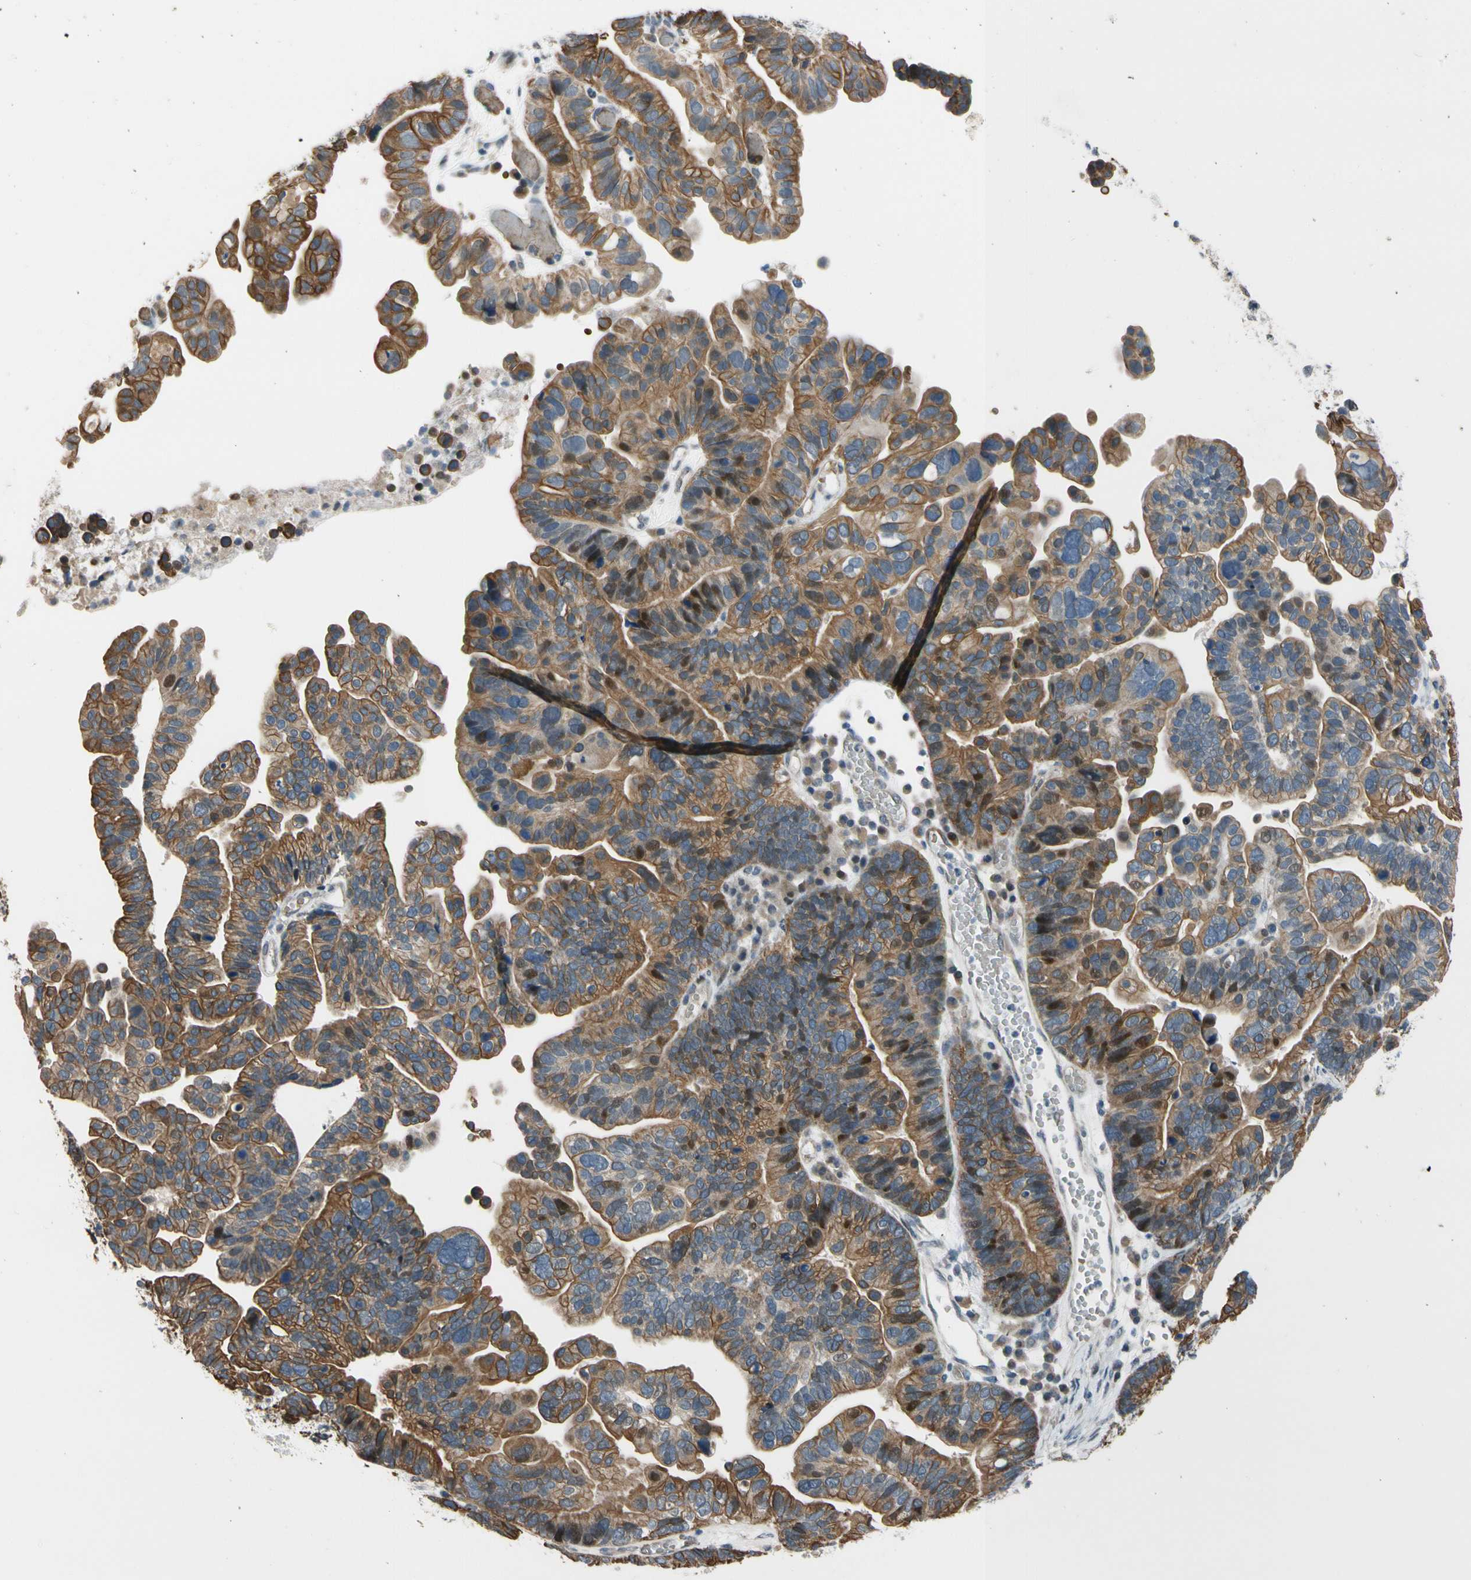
{"staining": {"intensity": "moderate", "quantity": ">75%", "location": "cytoplasmic/membranous,nuclear"}, "tissue": "ovarian cancer", "cell_type": "Tumor cells", "image_type": "cancer", "snomed": [{"axis": "morphology", "description": "Cystadenocarcinoma, serous, NOS"}, {"axis": "topography", "description": "Ovary"}], "caption": "Brown immunohistochemical staining in human ovarian serous cystadenocarcinoma reveals moderate cytoplasmic/membranous and nuclear positivity in approximately >75% of tumor cells.", "gene": "ZNF184", "patient": {"sex": "female", "age": 56}}